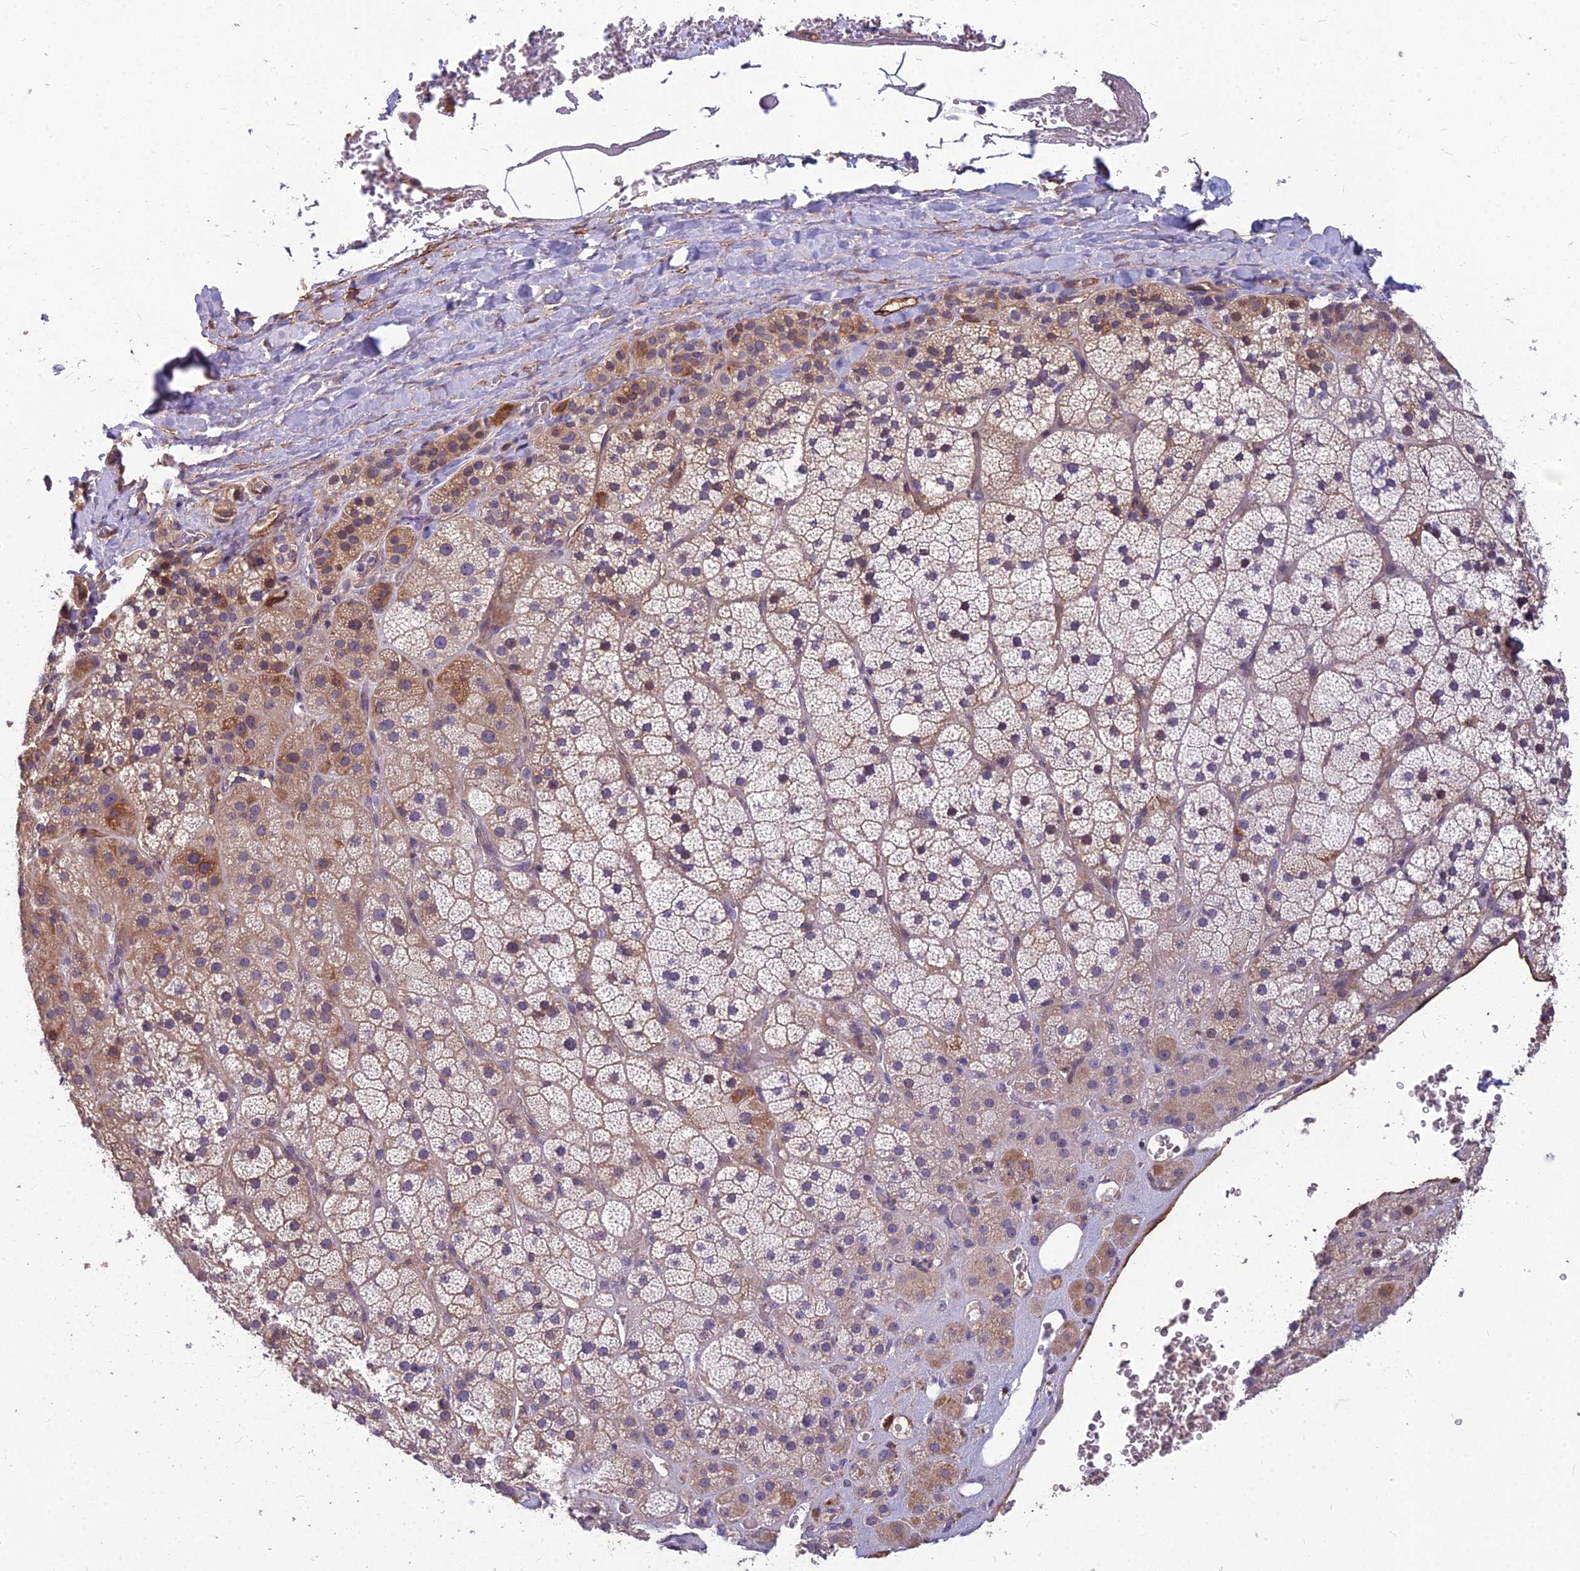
{"staining": {"intensity": "moderate", "quantity": ">75%", "location": "cytoplasmic/membranous"}, "tissue": "adrenal gland", "cell_type": "Glandular cells", "image_type": "normal", "snomed": [{"axis": "morphology", "description": "Normal tissue, NOS"}, {"axis": "topography", "description": "Adrenal gland"}], "caption": "This image shows unremarkable adrenal gland stained with immunohistochemistry (IHC) to label a protein in brown. The cytoplasmic/membranous of glandular cells show moderate positivity for the protein. Nuclei are counter-stained blue.", "gene": "TSPAN15", "patient": {"sex": "male", "age": 57}}